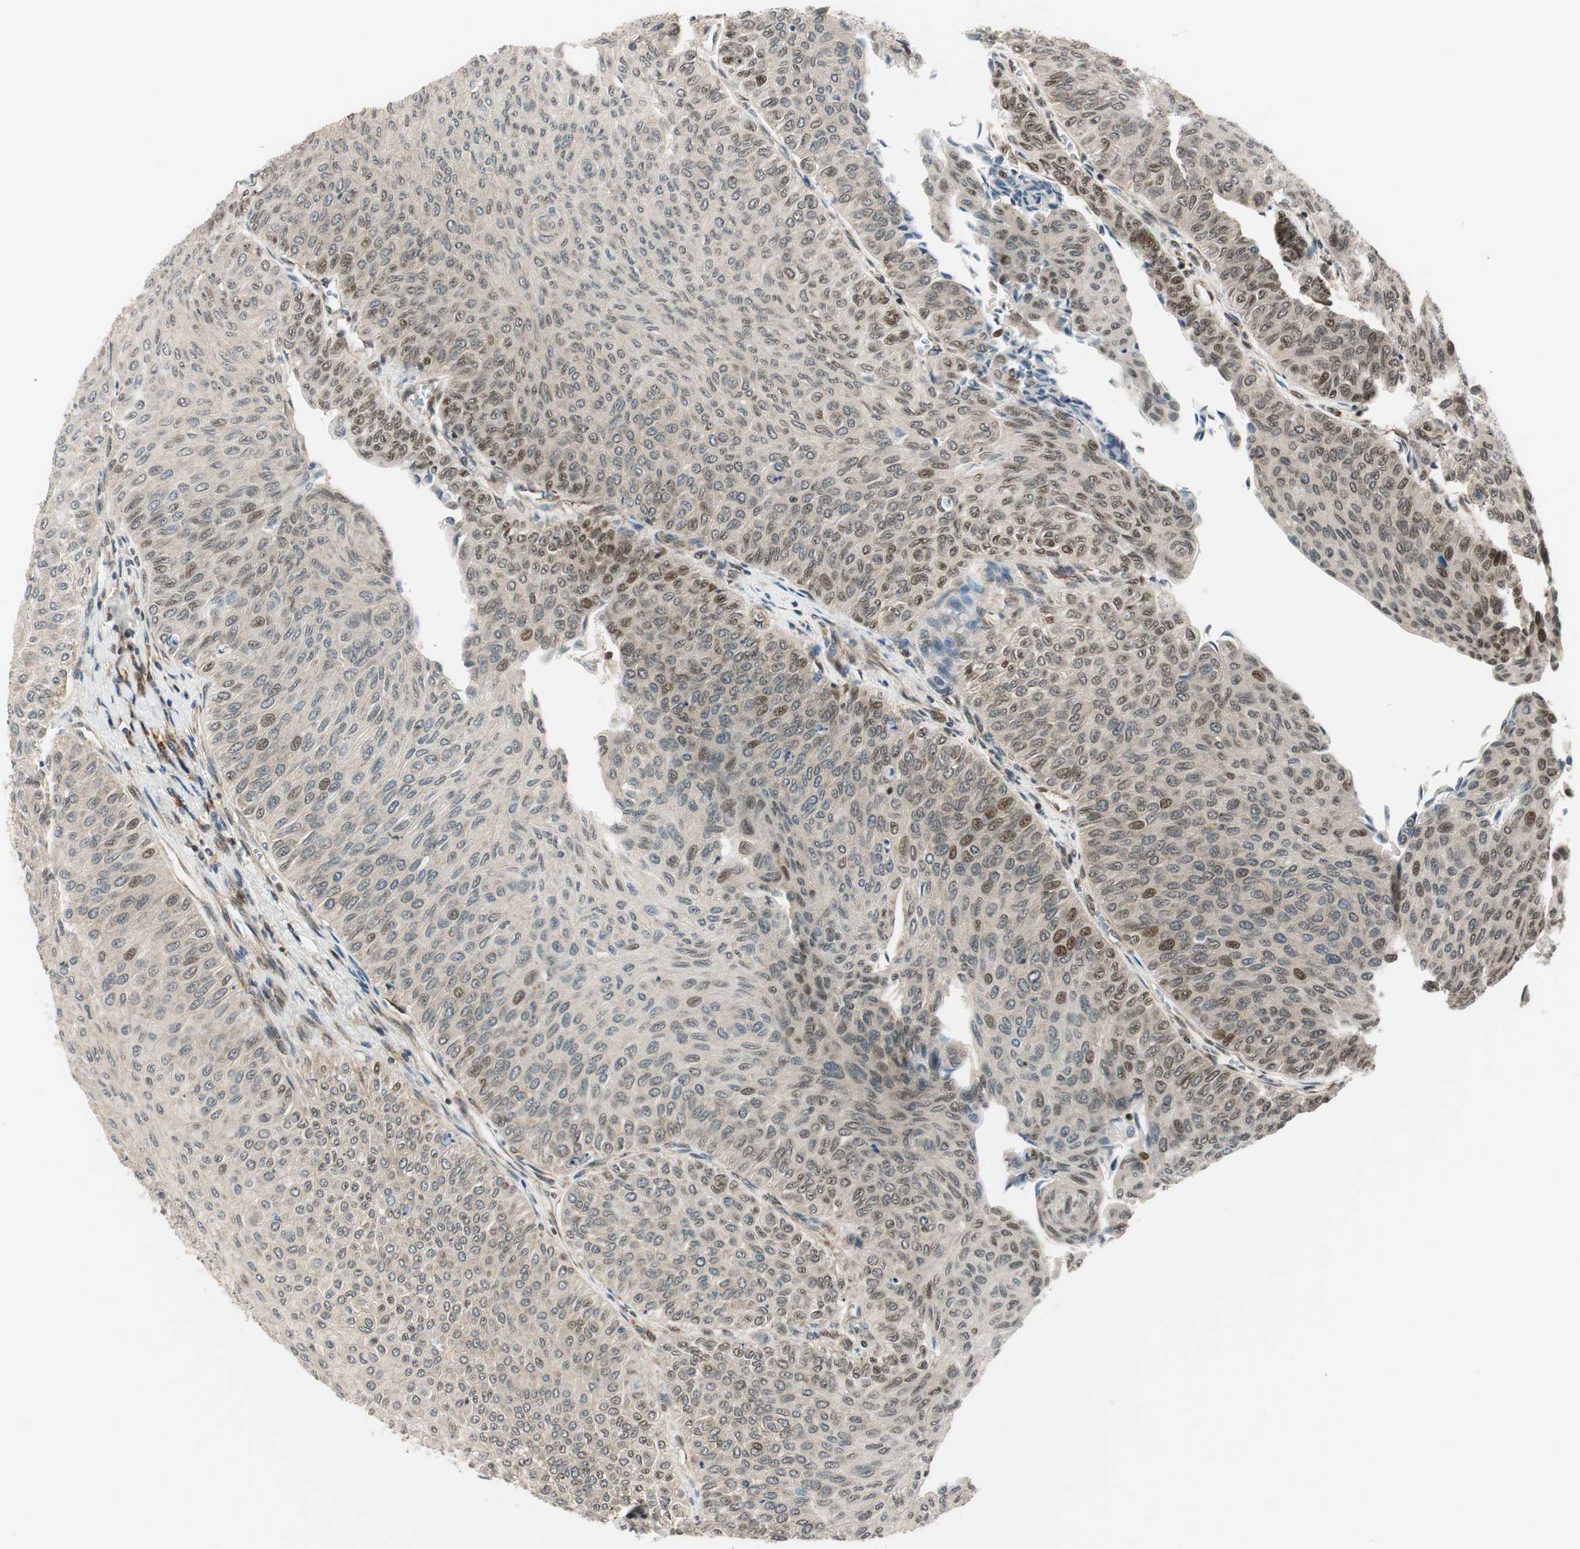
{"staining": {"intensity": "moderate", "quantity": "<25%", "location": "nuclear"}, "tissue": "urothelial cancer", "cell_type": "Tumor cells", "image_type": "cancer", "snomed": [{"axis": "morphology", "description": "Urothelial carcinoma, Low grade"}, {"axis": "topography", "description": "Urinary bladder"}], "caption": "Immunohistochemical staining of urothelial cancer demonstrates low levels of moderate nuclear protein staining in approximately <25% of tumor cells.", "gene": "RING1", "patient": {"sex": "male", "age": 78}}